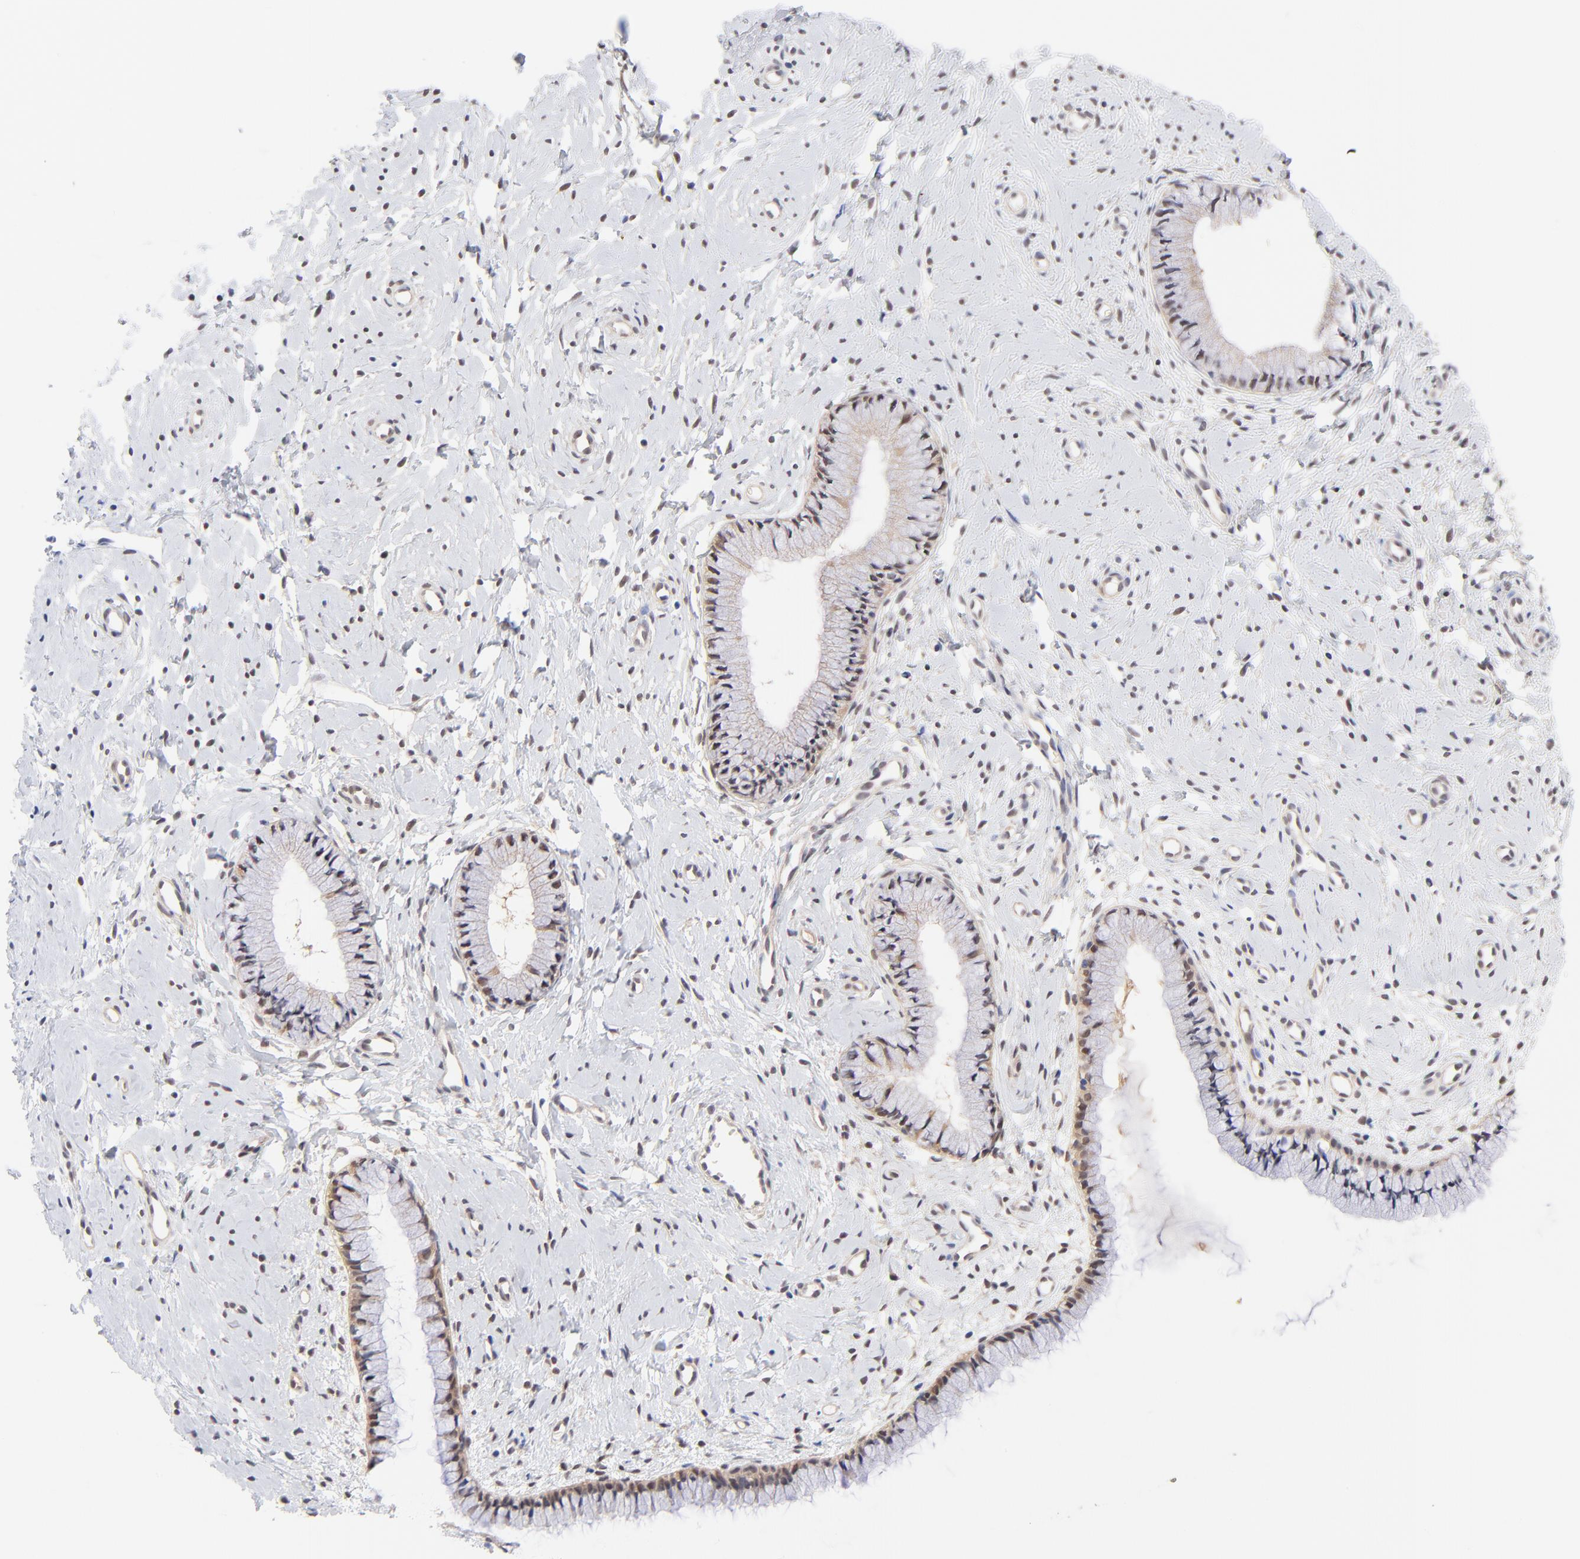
{"staining": {"intensity": "weak", "quantity": "<25%", "location": "cytoplasmic/membranous,nuclear"}, "tissue": "cervix", "cell_type": "Glandular cells", "image_type": "normal", "snomed": [{"axis": "morphology", "description": "Normal tissue, NOS"}, {"axis": "topography", "description": "Cervix"}], "caption": "A high-resolution micrograph shows immunohistochemistry (IHC) staining of unremarkable cervix, which reveals no significant positivity in glandular cells. (IHC, brightfield microscopy, high magnification).", "gene": "TXNL1", "patient": {"sex": "female", "age": 46}}